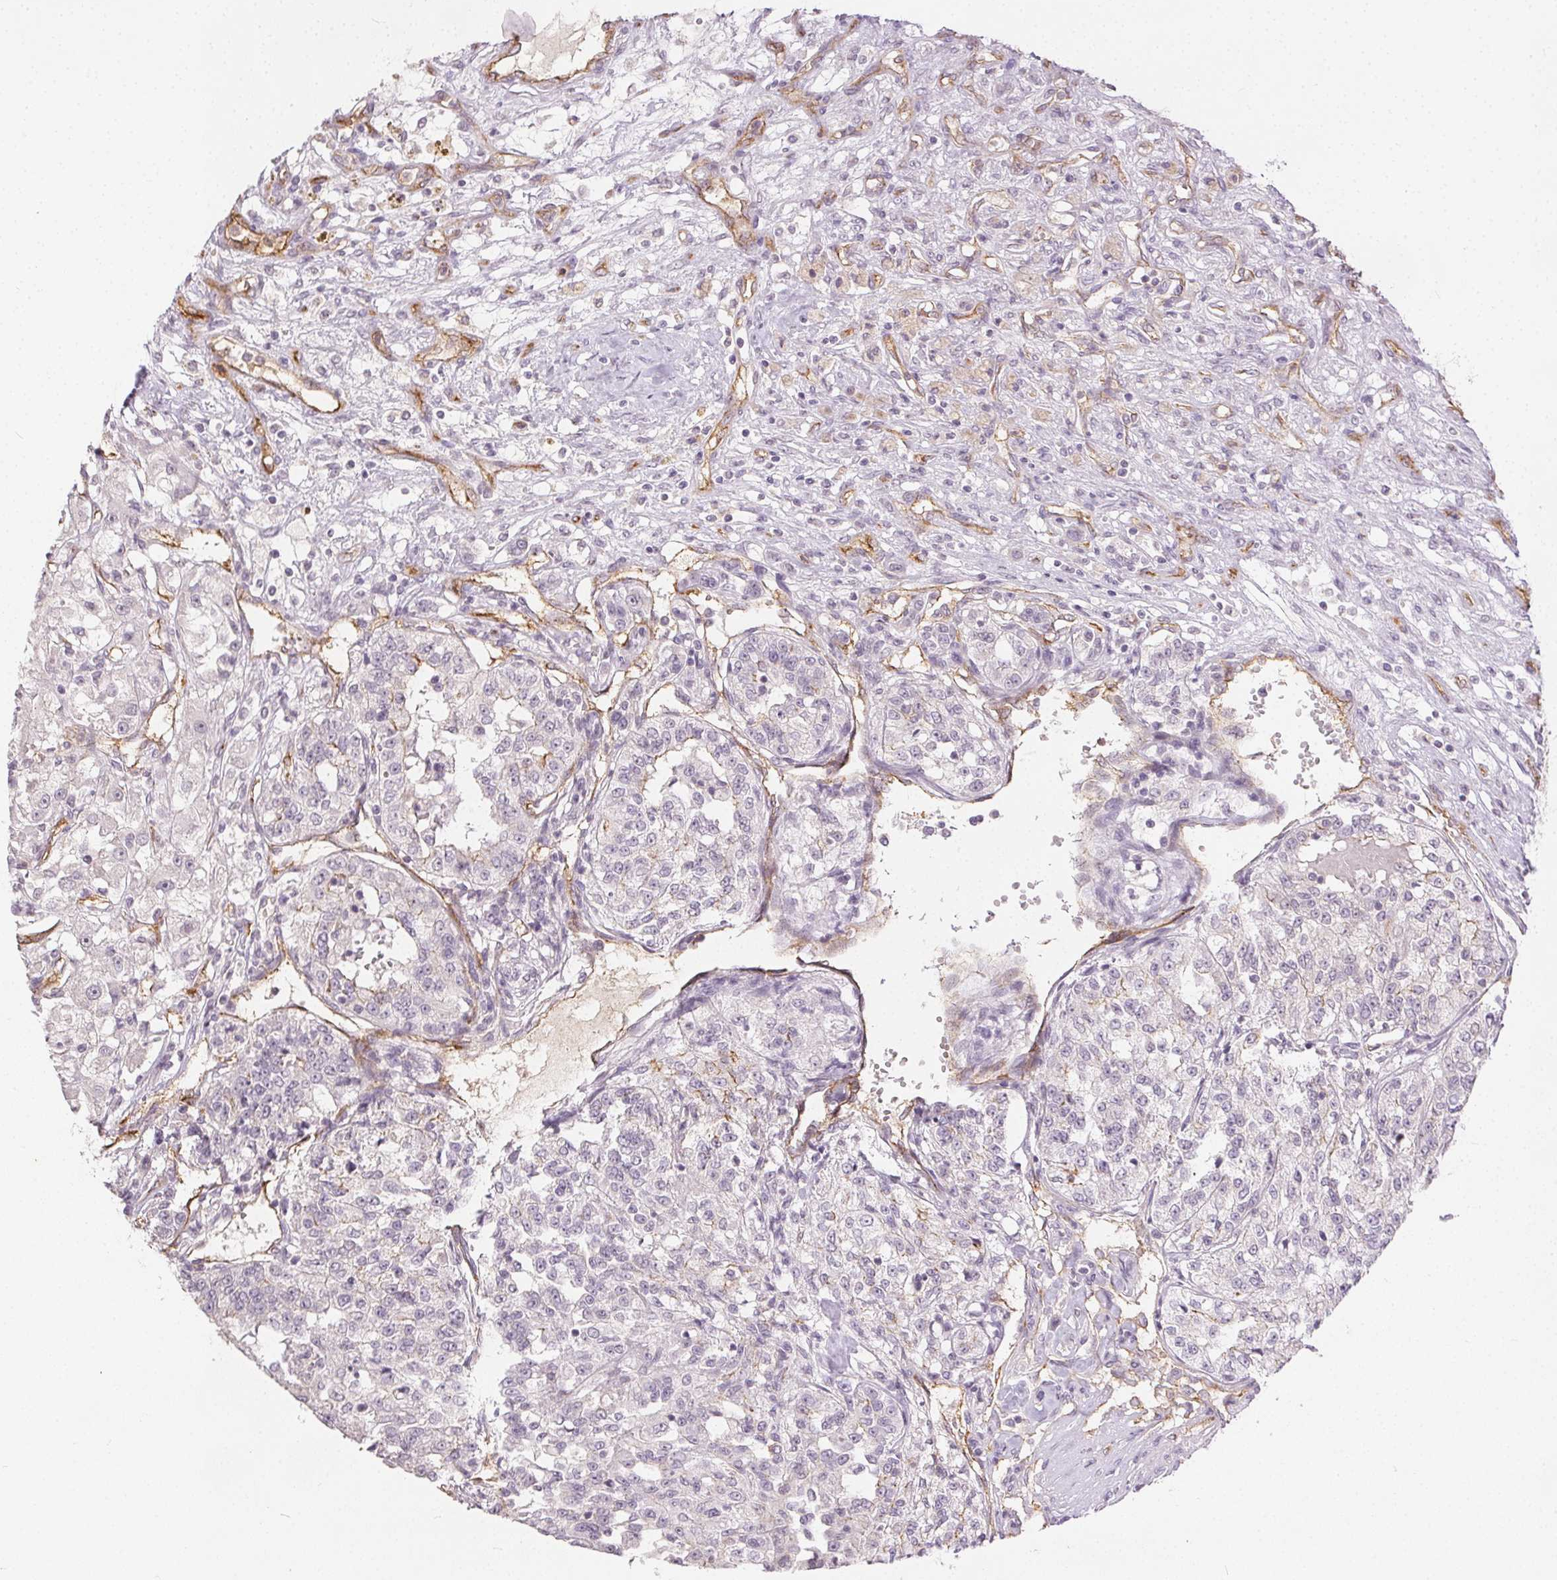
{"staining": {"intensity": "negative", "quantity": "none", "location": "none"}, "tissue": "renal cancer", "cell_type": "Tumor cells", "image_type": "cancer", "snomed": [{"axis": "morphology", "description": "Adenocarcinoma, NOS"}, {"axis": "topography", "description": "Kidney"}], "caption": "This is an immunohistochemistry photomicrograph of renal adenocarcinoma. There is no positivity in tumor cells.", "gene": "PODXL", "patient": {"sex": "female", "age": 63}}